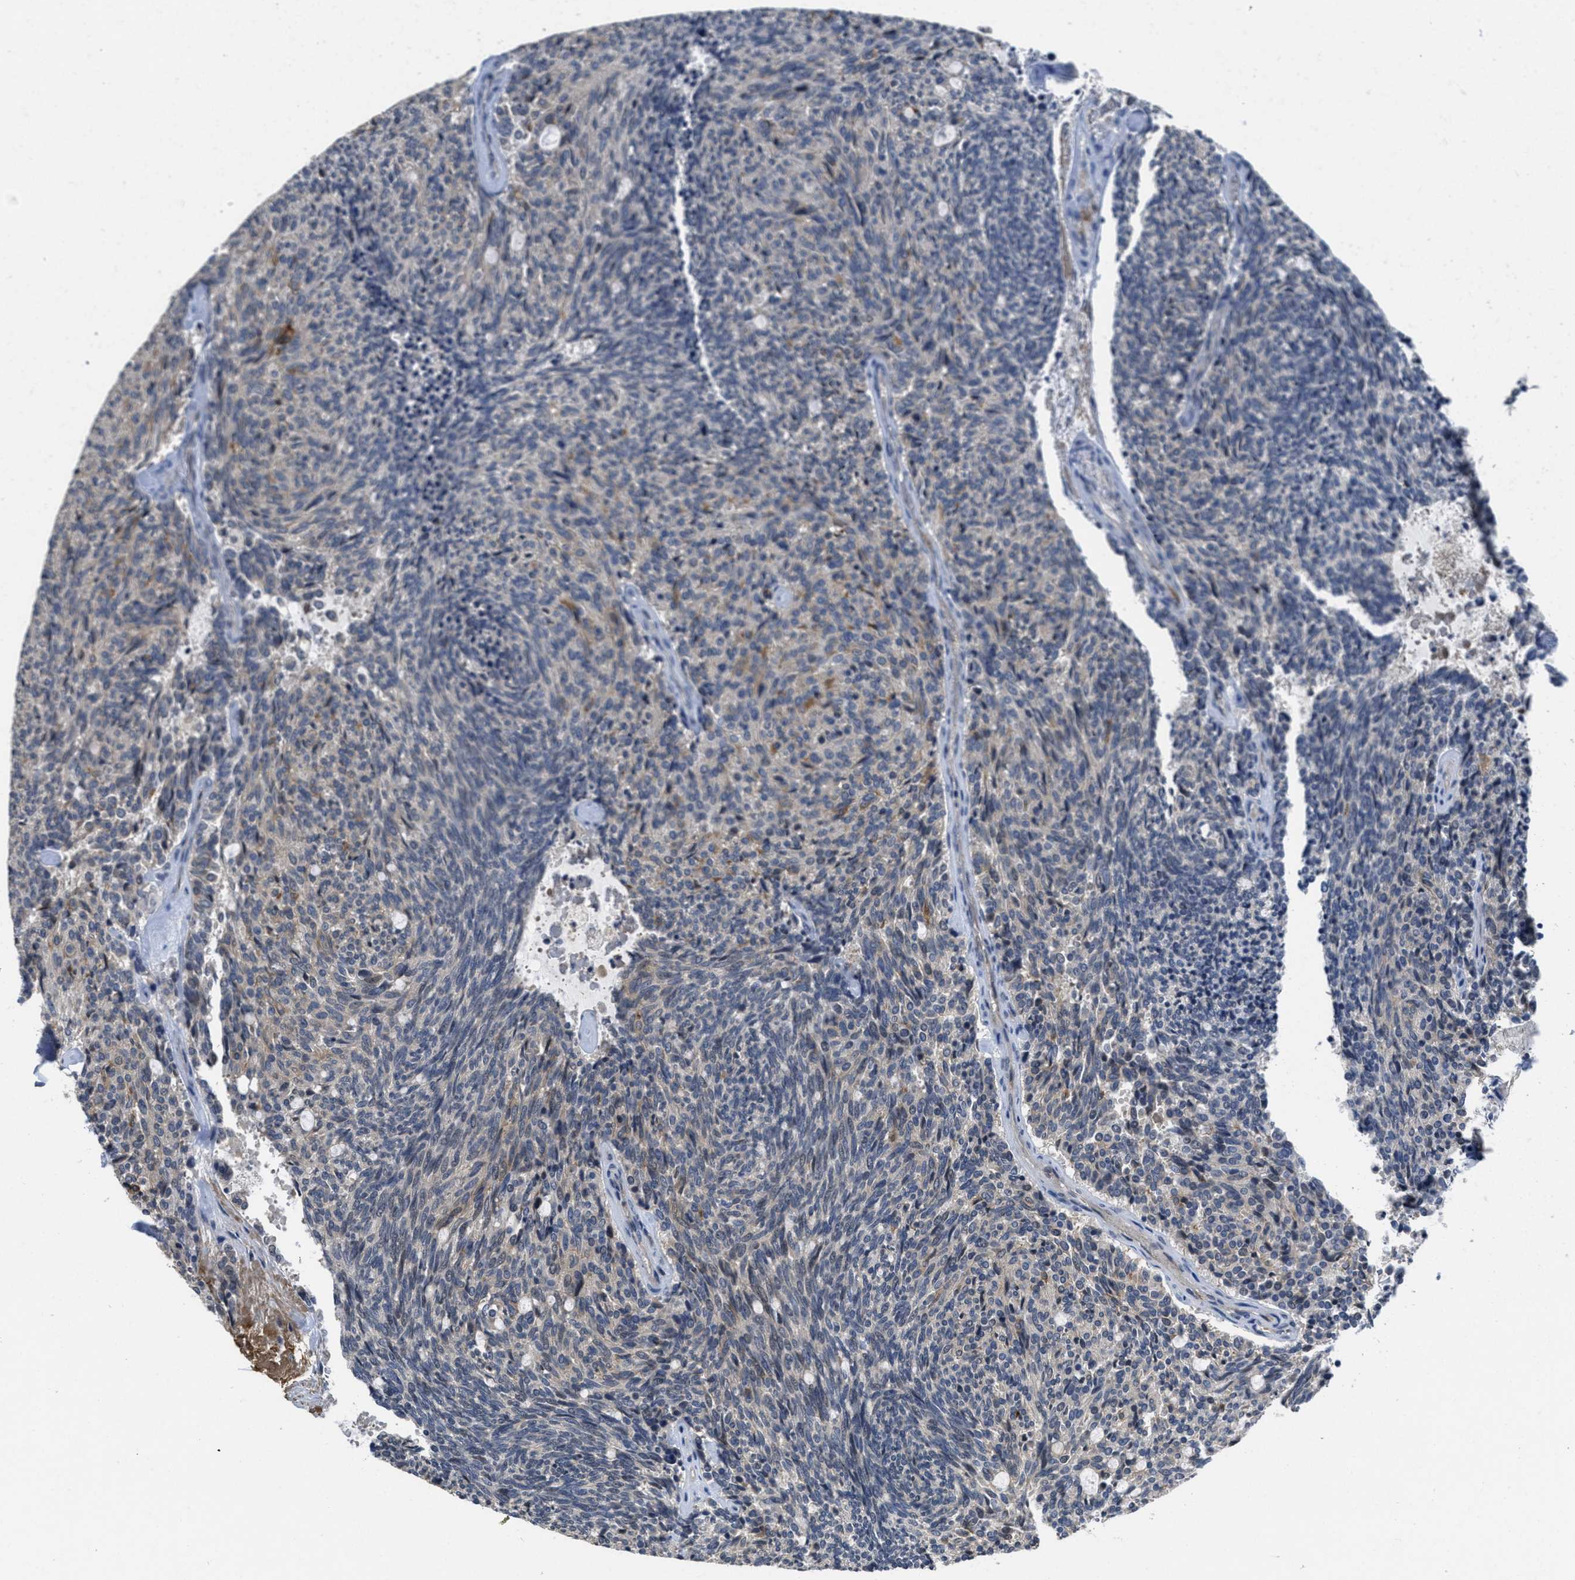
{"staining": {"intensity": "moderate", "quantity": "<25%", "location": "cytoplasmic/membranous"}, "tissue": "carcinoid", "cell_type": "Tumor cells", "image_type": "cancer", "snomed": [{"axis": "morphology", "description": "Carcinoid, malignant, NOS"}, {"axis": "topography", "description": "Pancreas"}], "caption": "Immunohistochemistry (IHC) image of neoplastic tissue: carcinoid (malignant) stained using immunohistochemistry (IHC) displays low levels of moderate protein expression localized specifically in the cytoplasmic/membranous of tumor cells, appearing as a cytoplasmic/membranous brown color.", "gene": "ANGPT1", "patient": {"sex": "female", "age": 54}}